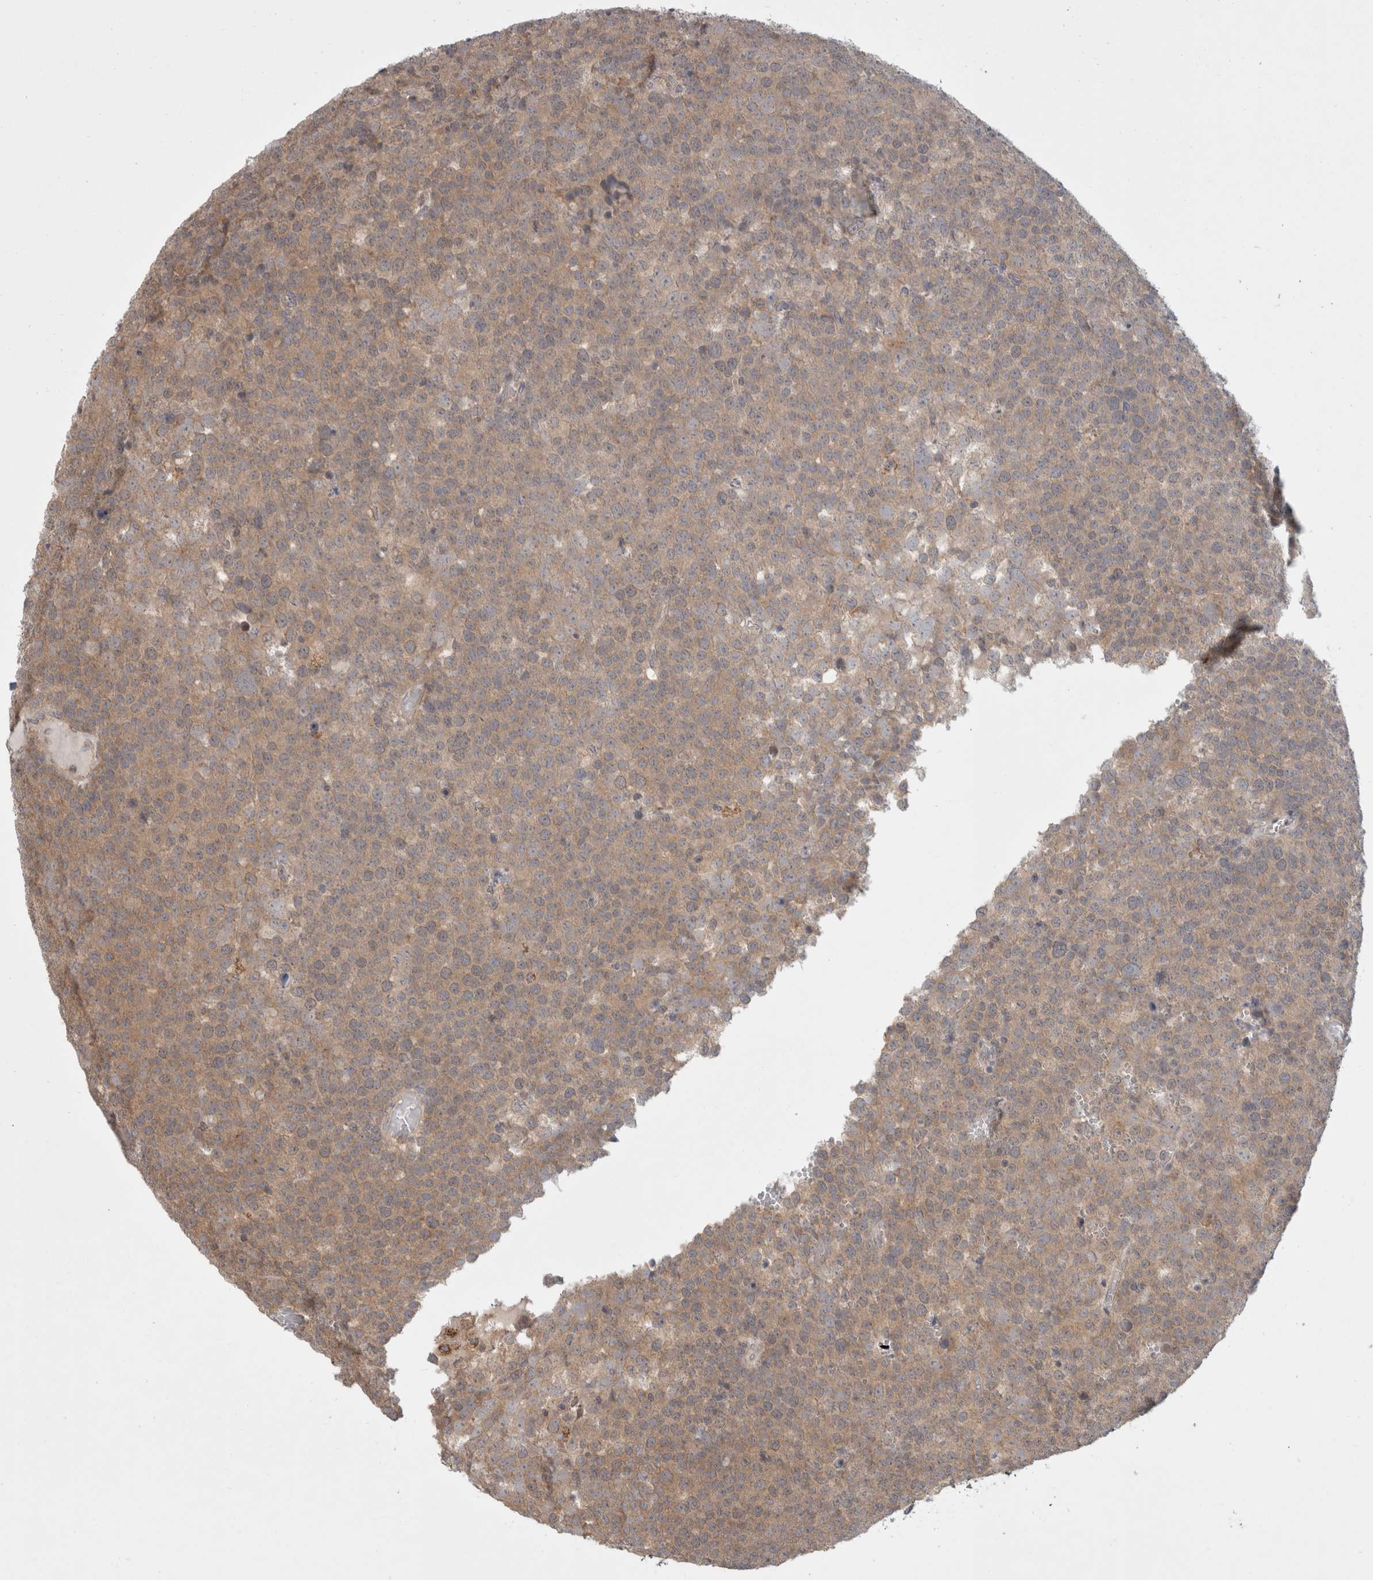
{"staining": {"intensity": "weak", "quantity": ">75%", "location": "cytoplasmic/membranous"}, "tissue": "testis cancer", "cell_type": "Tumor cells", "image_type": "cancer", "snomed": [{"axis": "morphology", "description": "Seminoma, NOS"}, {"axis": "topography", "description": "Testis"}], "caption": "A low amount of weak cytoplasmic/membranous expression is present in about >75% of tumor cells in testis seminoma tissue. Immunohistochemistry (ihc) stains the protein in brown and the nuclei are stained blue.", "gene": "HROB", "patient": {"sex": "male", "age": 71}}